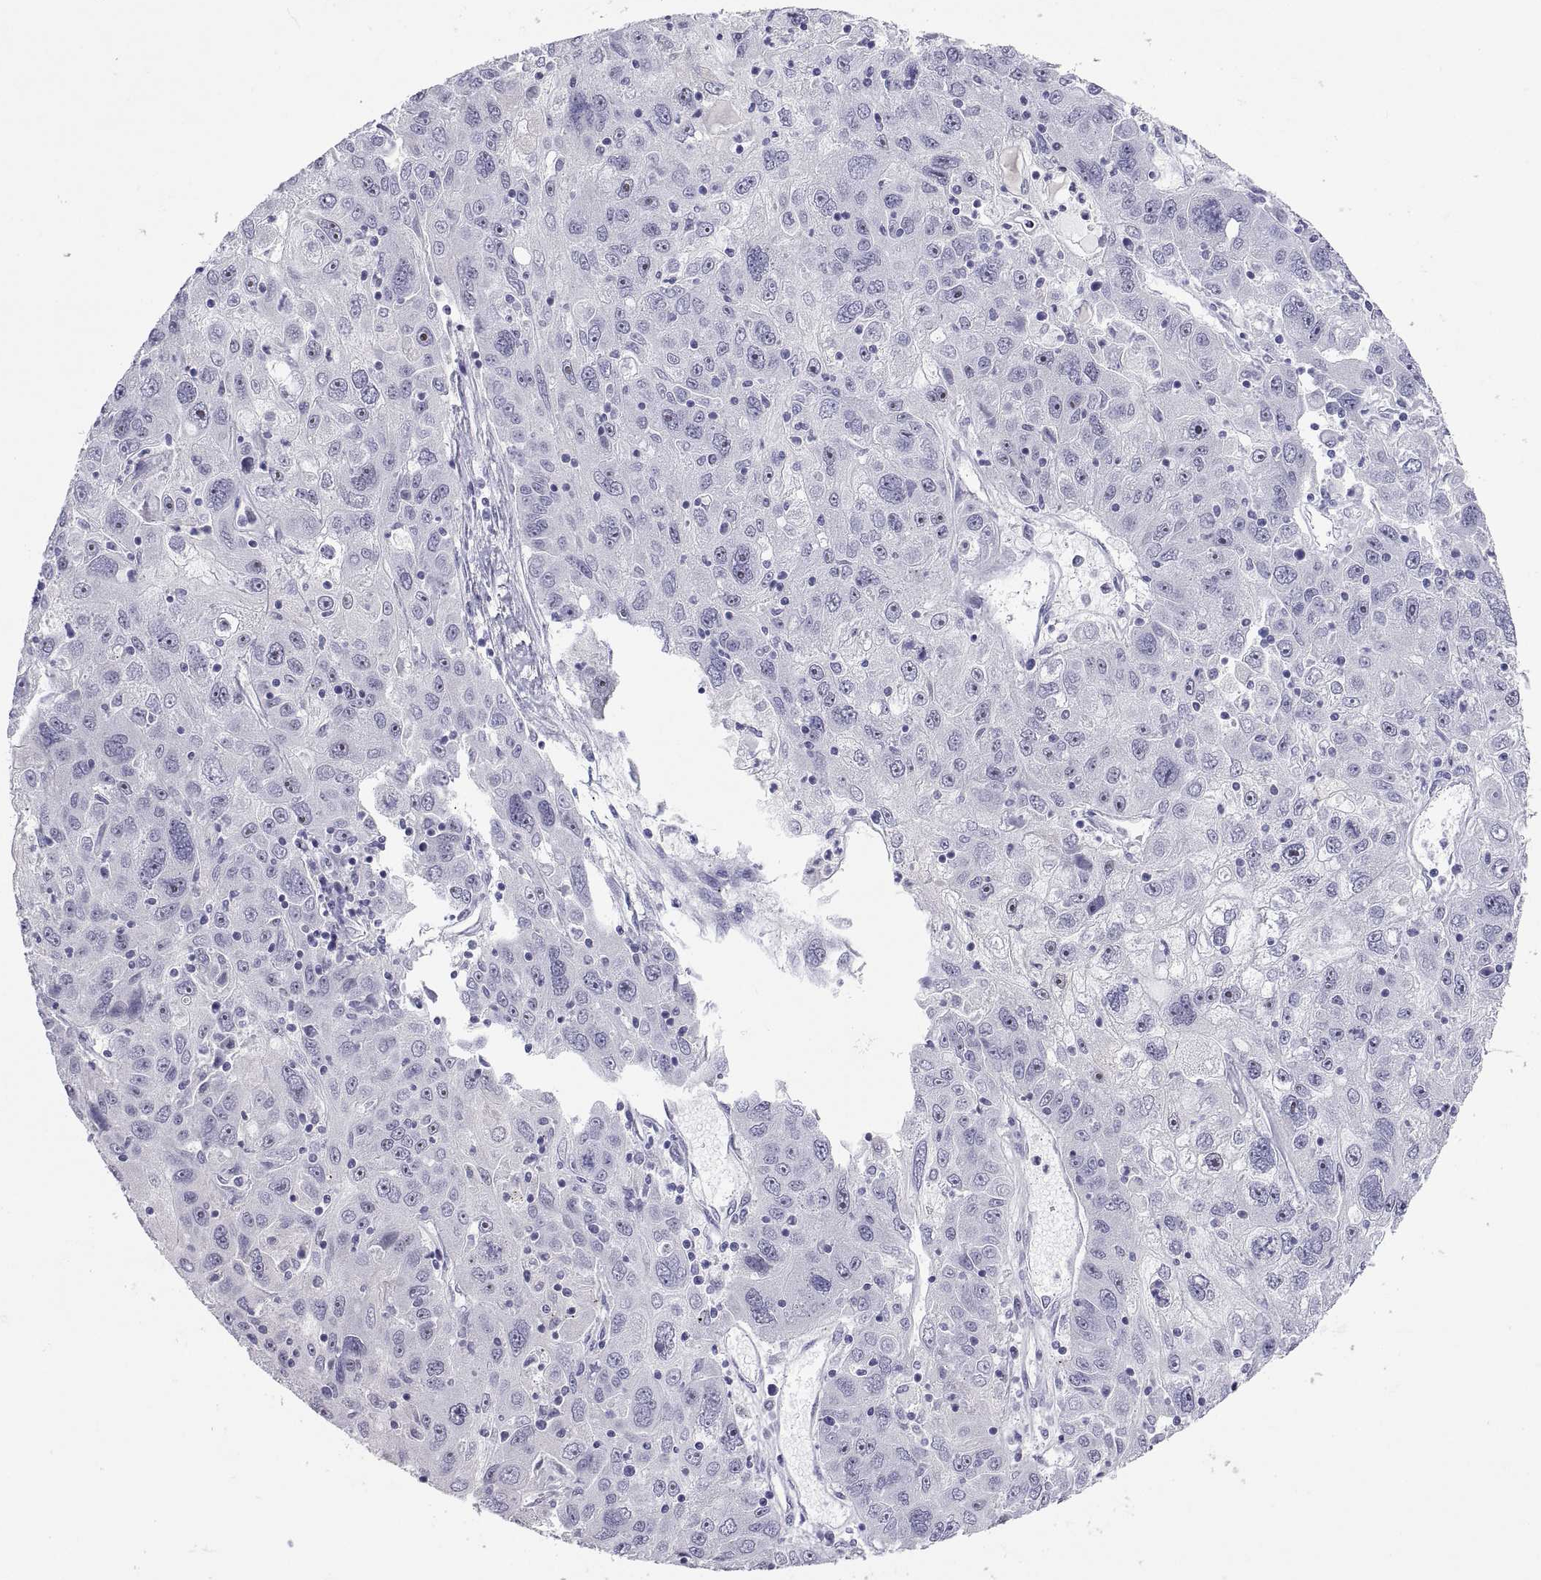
{"staining": {"intensity": "negative", "quantity": "none", "location": "none"}, "tissue": "stomach cancer", "cell_type": "Tumor cells", "image_type": "cancer", "snomed": [{"axis": "morphology", "description": "Adenocarcinoma, NOS"}, {"axis": "topography", "description": "Stomach"}], "caption": "Immunohistochemistry of stomach cancer (adenocarcinoma) reveals no staining in tumor cells.", "gene": "VSX2", "patient": {"sex": "male", "age": 56}}